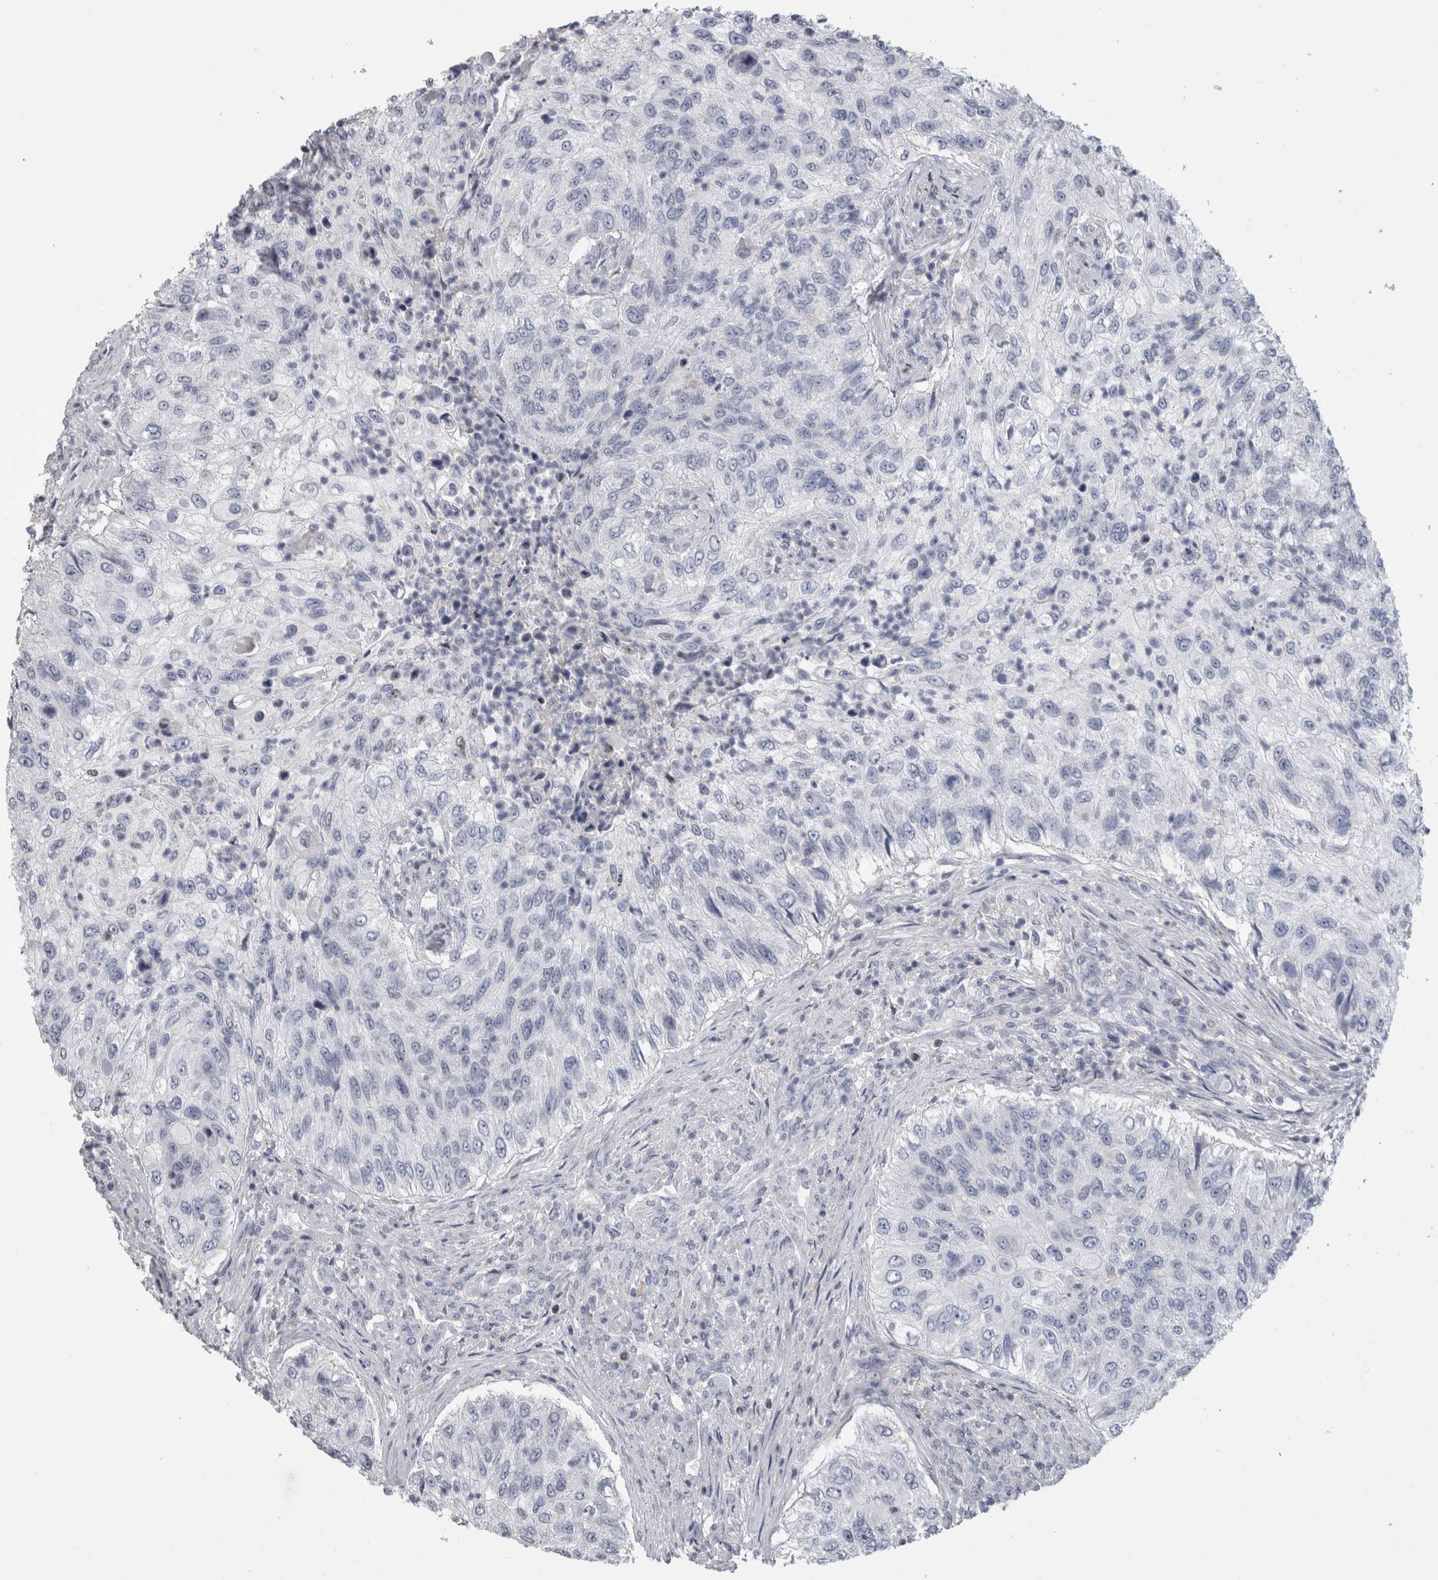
{"staining": {"intensity": "negative", "quantity": "none", "location": "none"}, "tissue": "urothelial cancer", "cell_type": "Tumor cells", "image_type": "cancer", "snomed": [{"axis": "morphology", "description": "Urothelial carcinoma, High grade"}, {"axis": "topography", "description": "Urinary bladder"}], "caption": "This is a photomicrograph of IHC staining of urothelial cancer, which shows no positivity in tumor cells.", "gene": "IL33", "patient": {"sex": "female", "age": 60}}